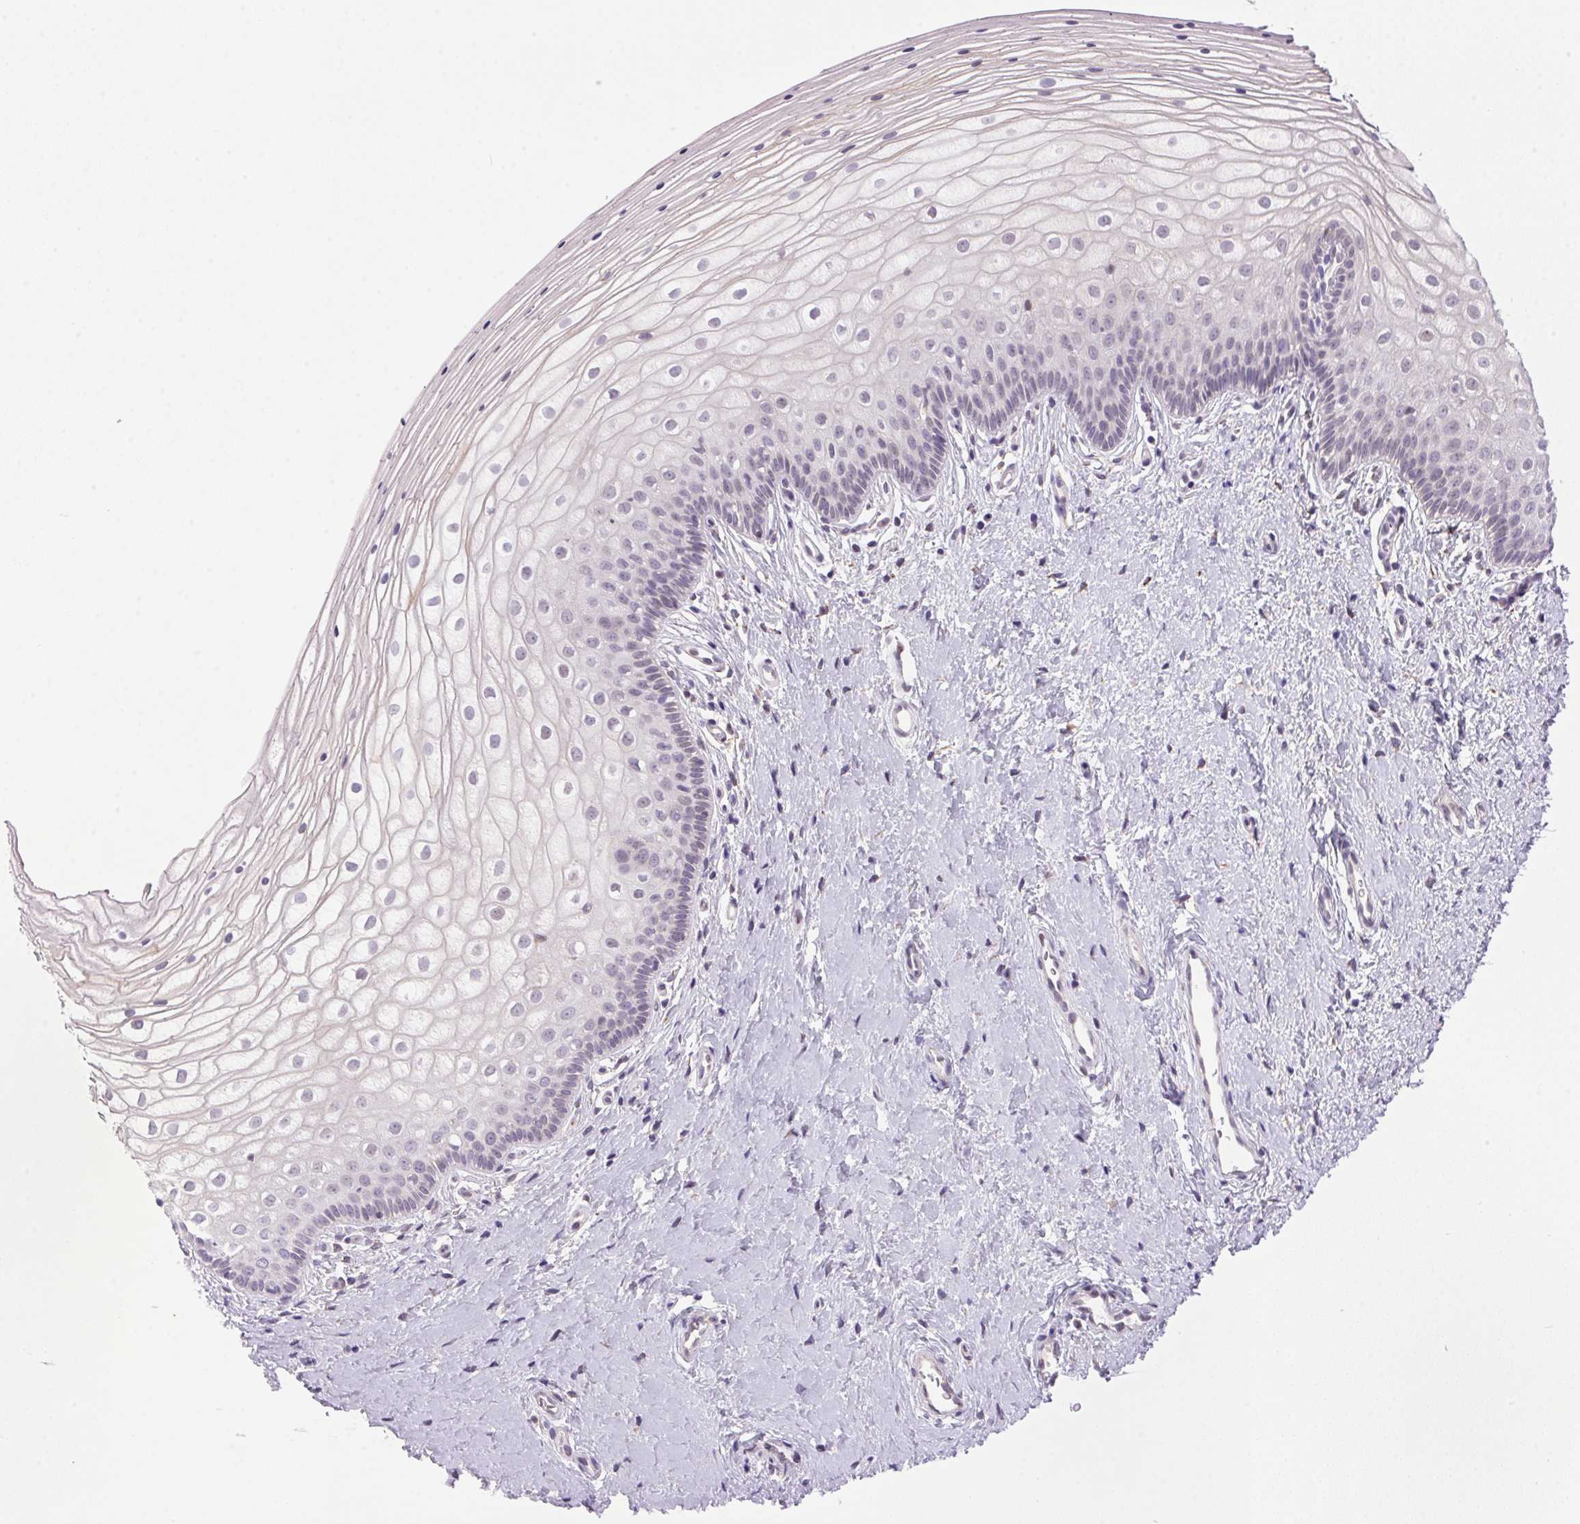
{"staining": {"intensity": "negative", "quantity": "none", "location": "none"}, "tissue": "vagina", "cell_type": "Squamous epithelial cells", "image_type": "normal", "snomed": [{"axis": "morphology", "description": "Normal tissue, NOS"}, {"axis": "topography", "description": "Vagina"}], "caption": "This is a photomicrograph of immunohistochemistry staining of benign vagina, which shows no staining in squamous epithelial cells. Brightfield microscopy of IHC stained with DAB (3,3'-diaminobenzidine) (brown) and hematoxylin (blue), captured at high magnification.", "gene": "AKR1E2", "patient": {"sex": "female", "age": 39}}